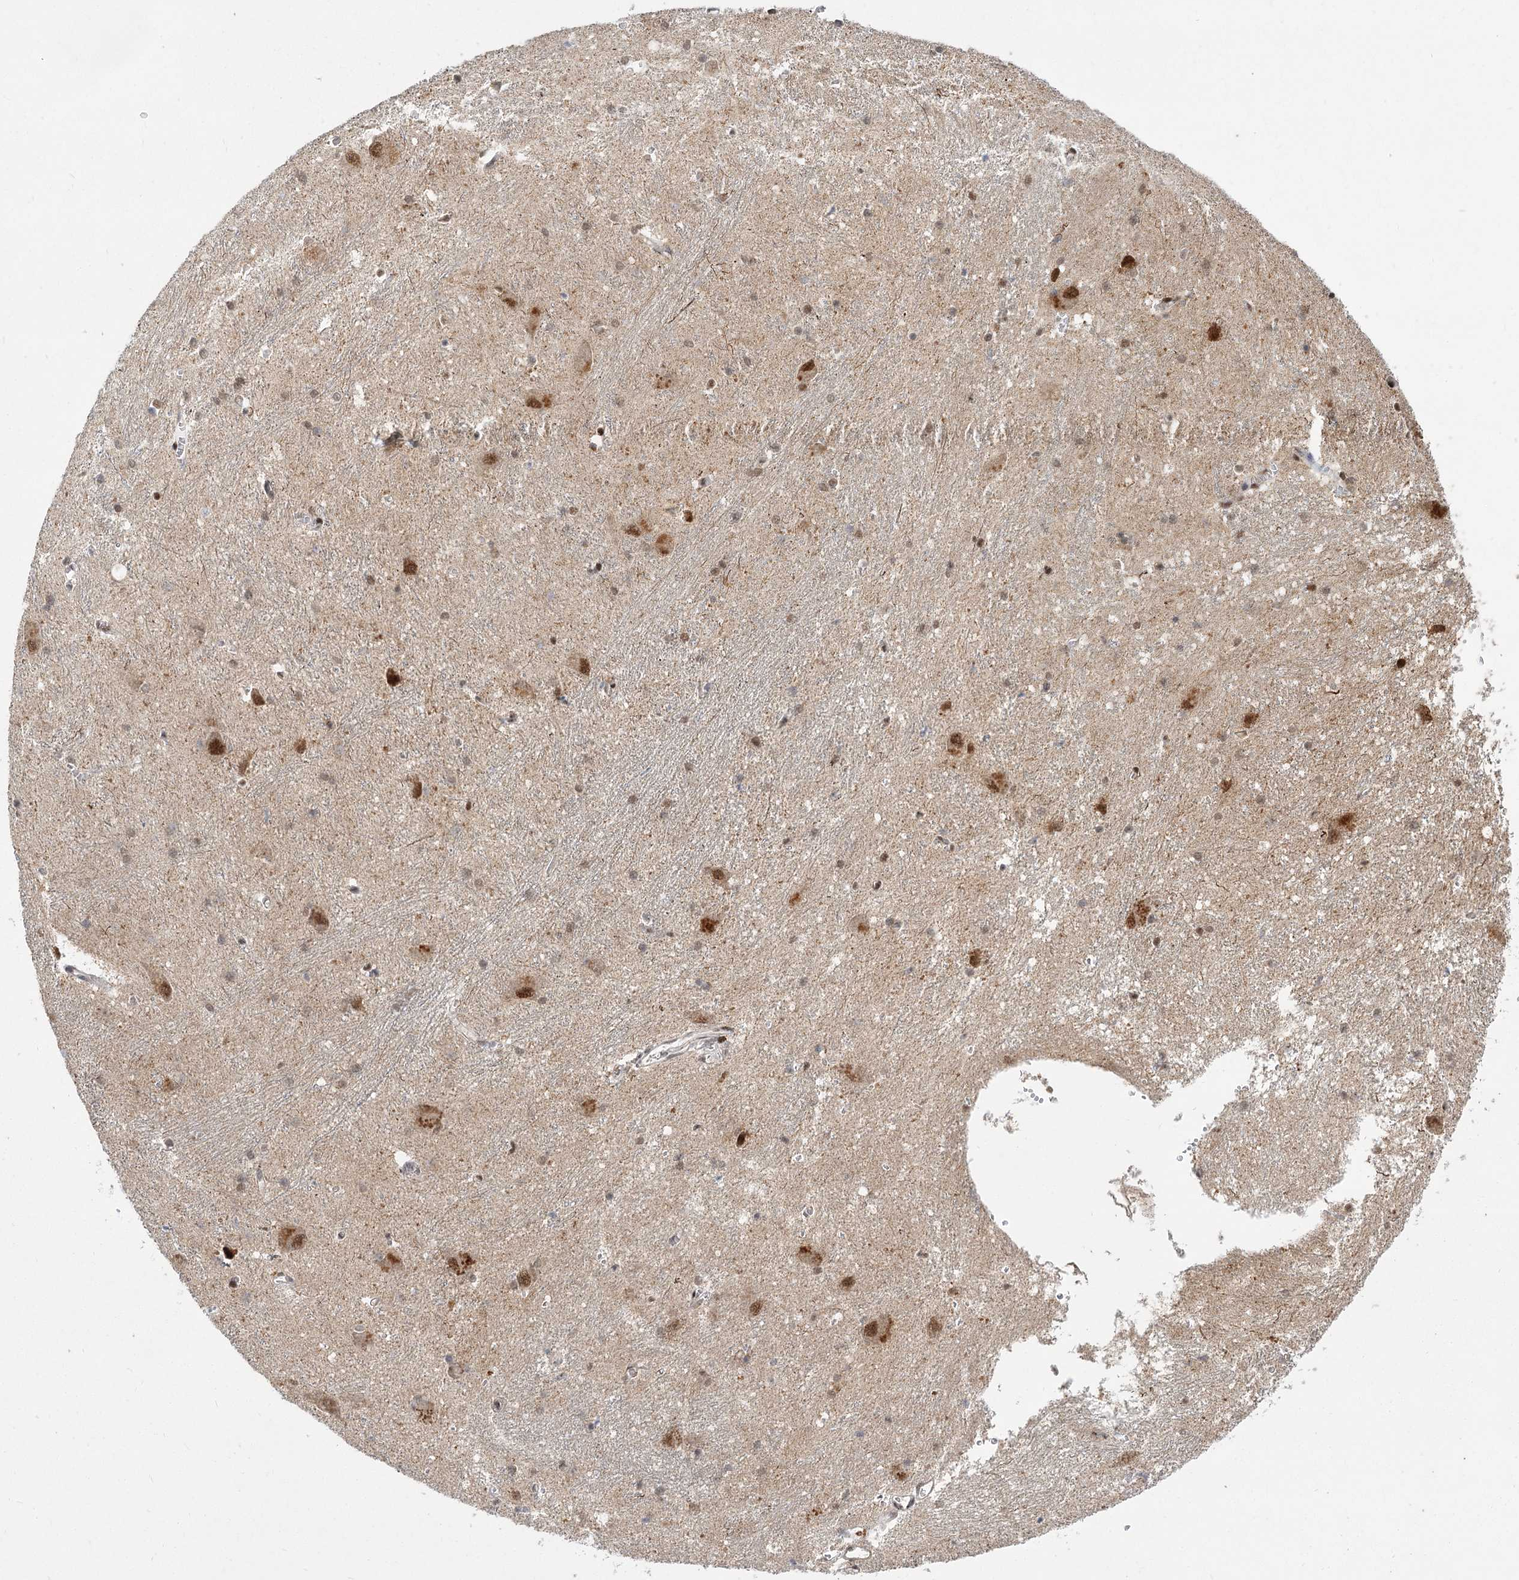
{"staining": {"intensity": "moderate", "quantity": "<25%", "location": "nuclear"}, "tissue": "caudate", "cell_type": "Glial cells", "image_type": "normal", "snomed": [{"axis": "morphology", "description": "Normal tissue, NOS"}, {"axis": "topography", "description": "Lateral ventricle wall"}], "caption": "Immunohistochemical staining of normal caudate exhibits <25% levels of moderate nuclear protein staining in approximately <25% of glial cells.", "gene": "CIB4", "patient": {"sex": "male", "age": 37}}